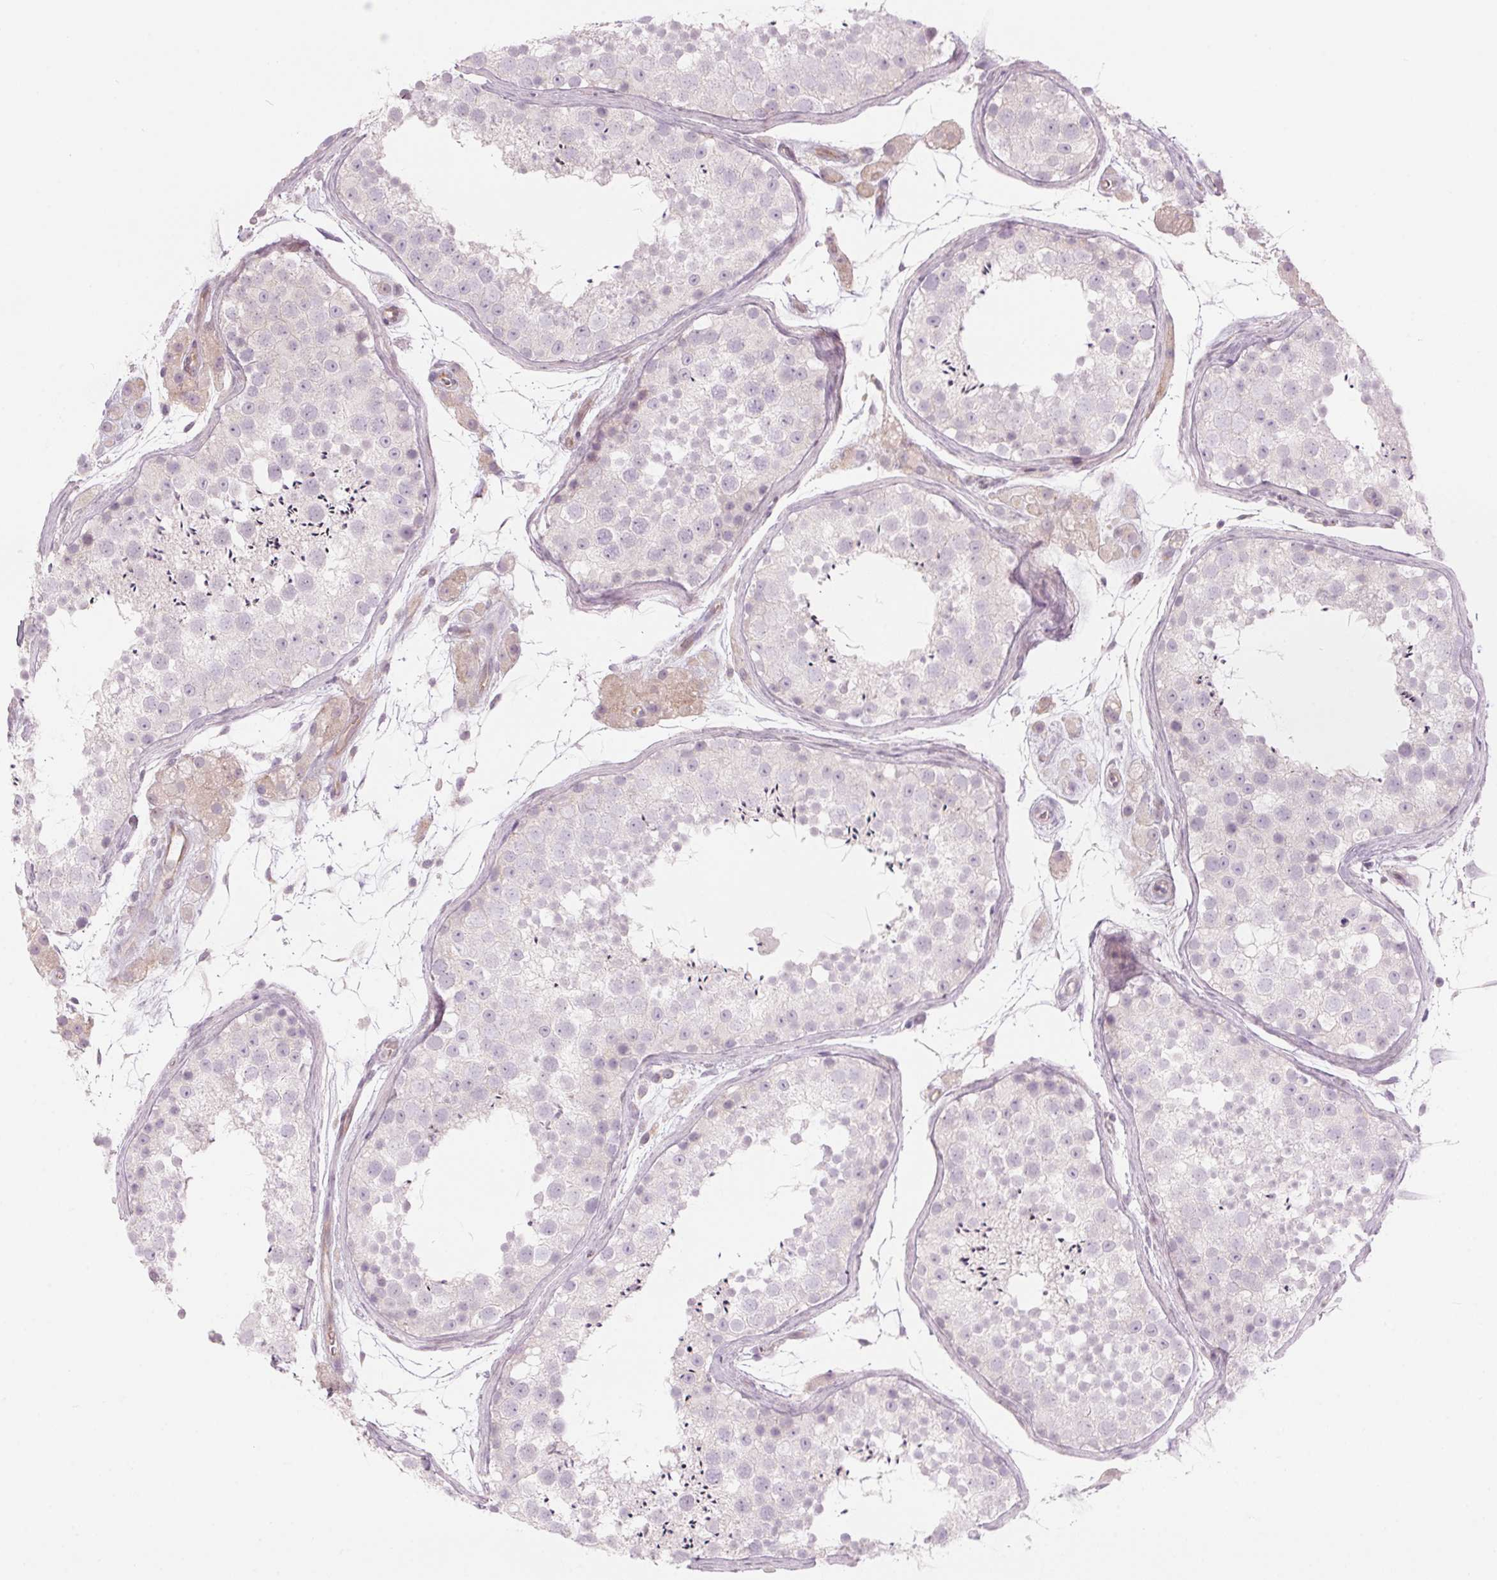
{"staining": {"intensity": "negative", "quantity": "none", "location": "none"}, "tissue": "testis", "cell_type": "Cells in seminiferous ducts", "image_type": "normal", "snomed": [{"axis": "morphology", "description": "Normal tissue, NOS"}, {"axis": "topography", "description": "Testis"}], "caption": "IHC photomicrograph of normal testis stained for a protein (brown), which demonstrates no expression in cells in seminiferous ducts. (Immunohistochemistry, brightfield microscopy, high magnification).", "gene": "GNMT", "patient": {"sex": "male", "age": 41}}